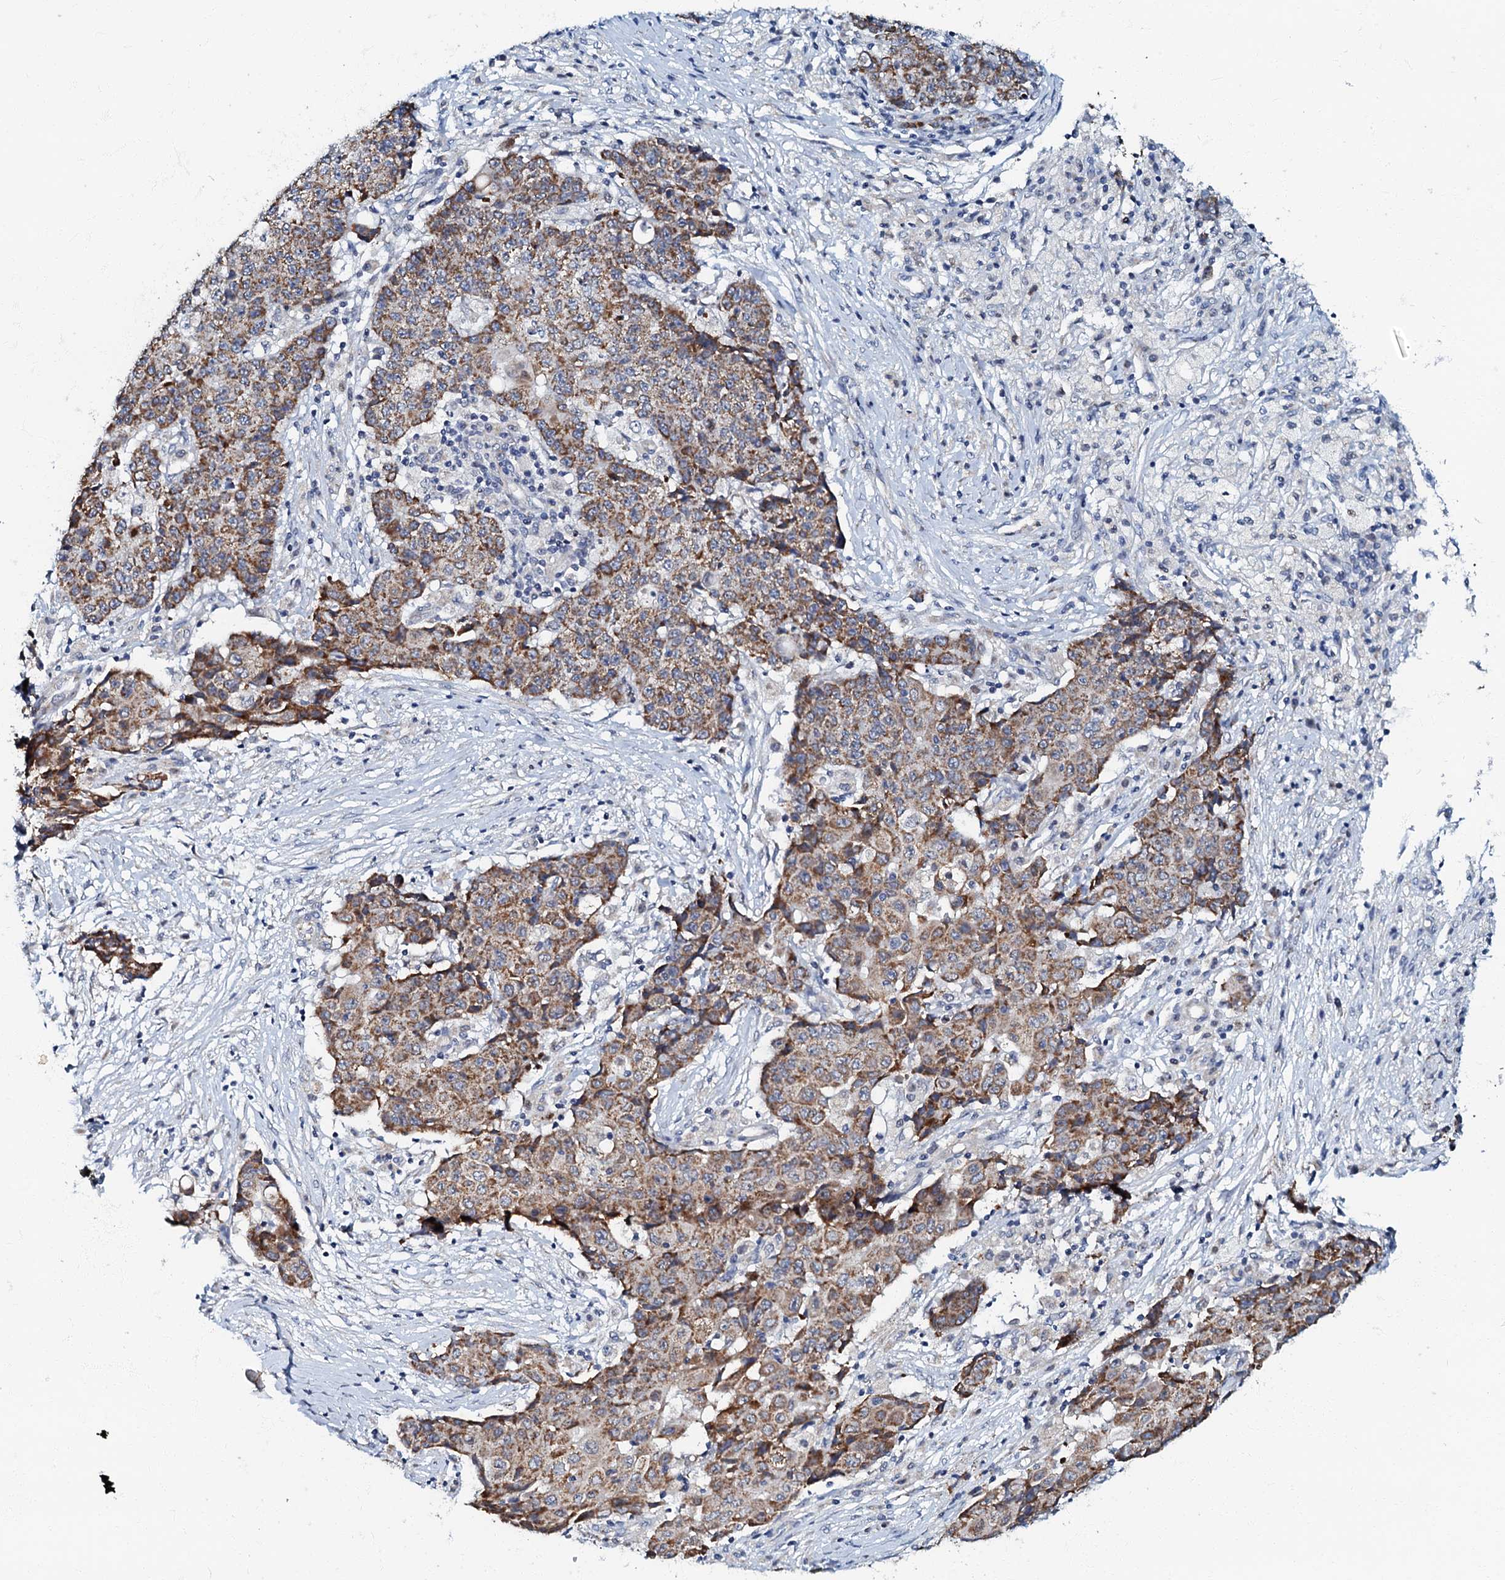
{"staining": {"intensity": "moderate", "quantity": ">75%", "location": "cytoplasmic/membranous"}, "tissue": "ovarian cancer", "cell_type": "Tumor cells", "image_type": "cancer", "snomed": [{"axis": "morphology", "description": "Carcinoma, endometroid"}, {"axis": "topography", "description": "Ovary"}], "caption": "Immunohistochemistry of human ovarian endometroid carcinoma reveals medium levels of moderate cytoplasmic/membranous positivity in about >75% of tumor cells.", "gene": "MRPL51", "patient": {"sex": "female", "age": 42}}